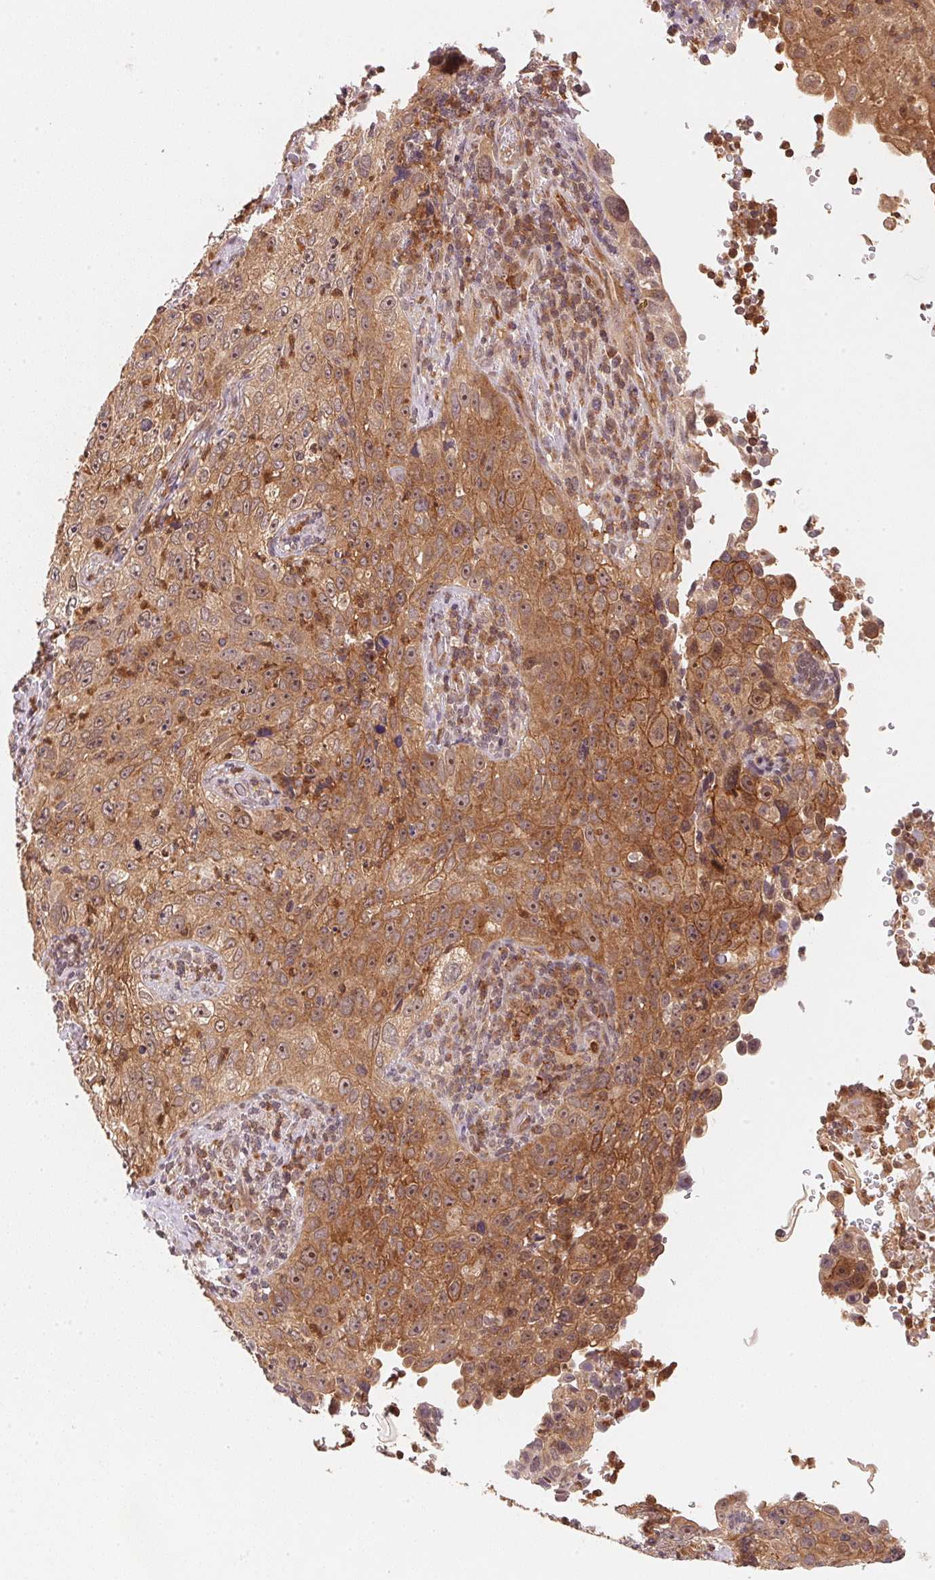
{"staining": {"intensity": "moderate", "quantity": ">75%", "location": "cytoplasmic/membranous,nuclear"}, "tissue": "cervical cancer", "cell_type": "Tumor cells", "image_type": "cancer", "snomed": [{"axis": "morphology", "description": "Squamous cell carcinoma, NOS"}, {"axis": "topography", "description": "Cervix"}], "caption": "IHC image of cervical cancer stained for a protein (brown), which demonstrates medium levels of moderate cytoplasmic/membranous and nuclear positivity in approximately >75% of tumor cells.", "gene": "CCDC102B", "patient": {"sex": "female", "age": 30}}